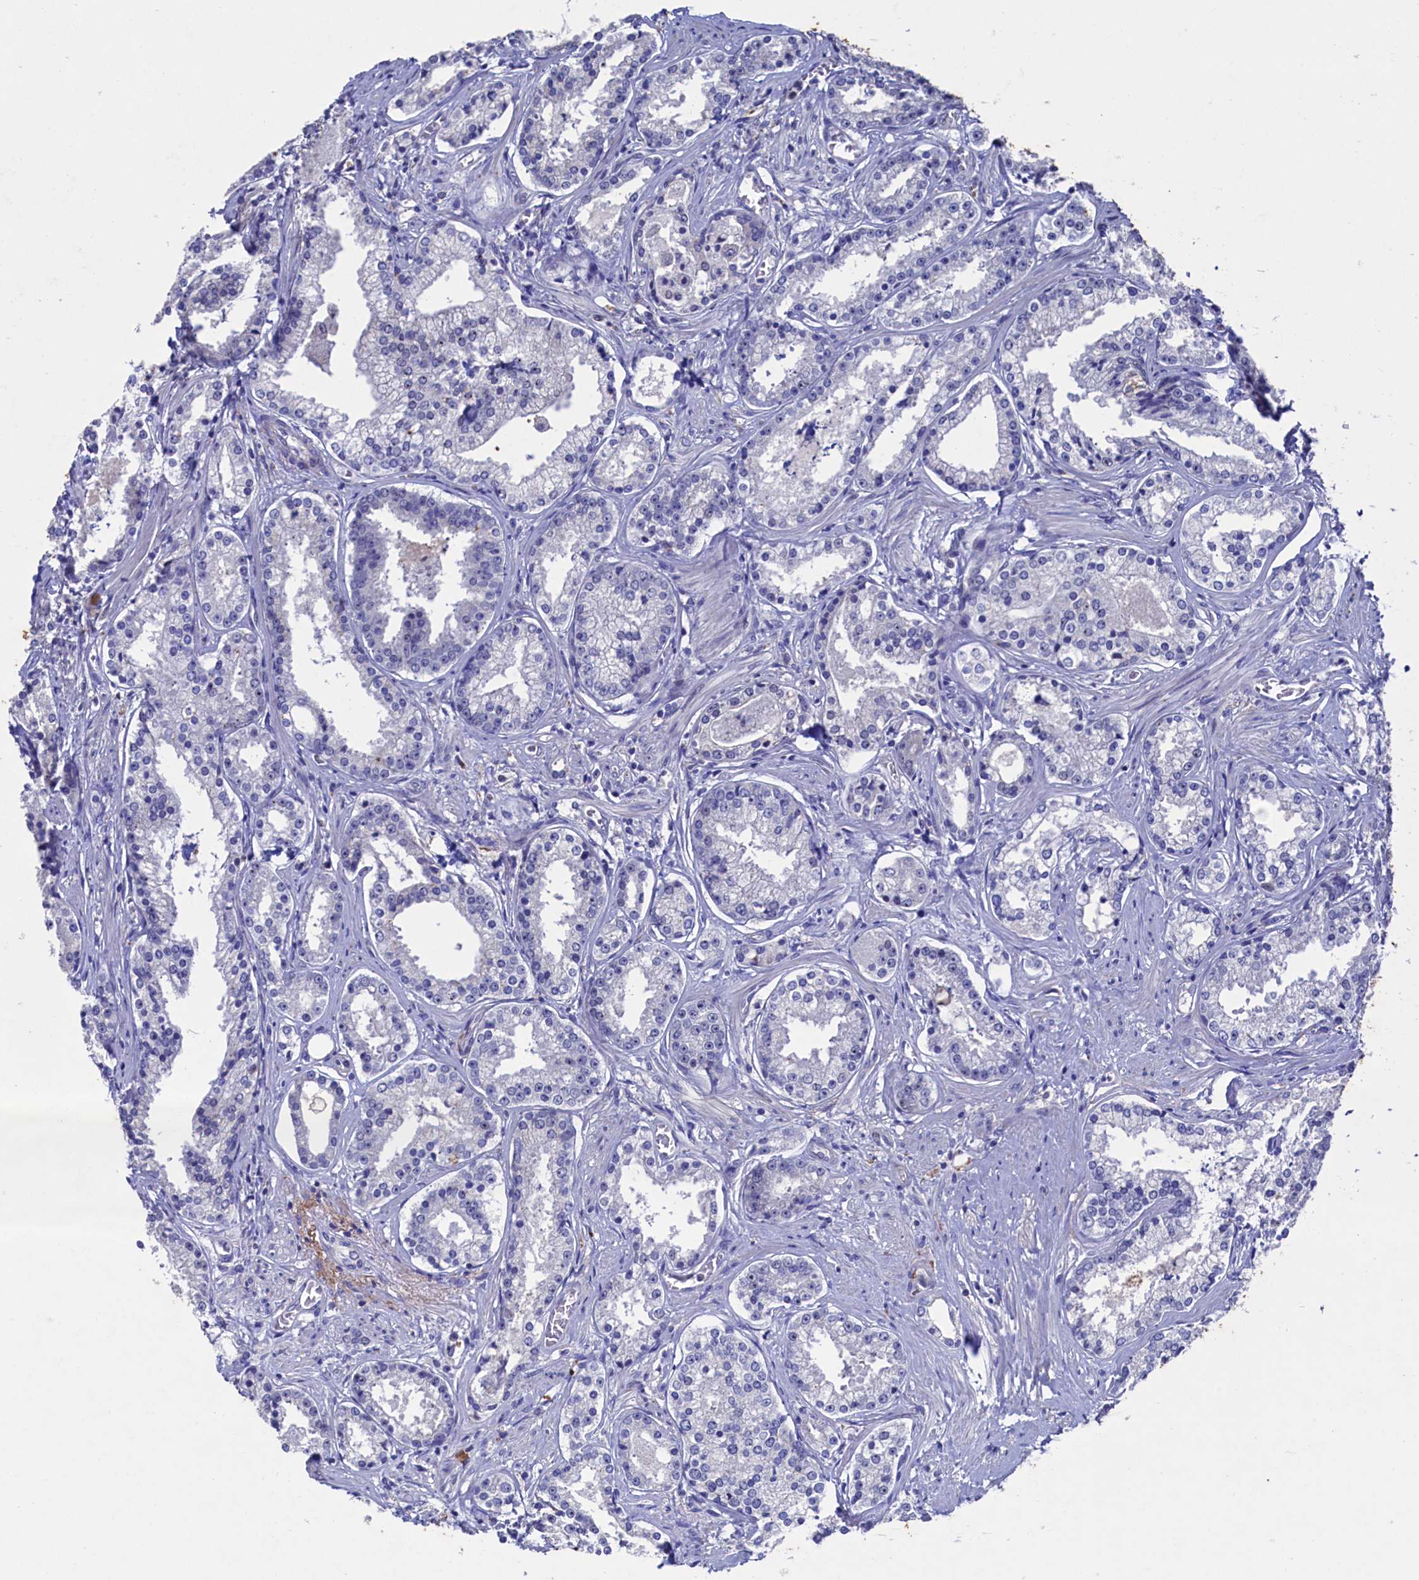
{"staining": {"intensity": "negative", "quantity": "none", "location": "none"}, "tissue": "prostate cancer", "cell_type": "Tumor cells", "image_type": "cancer", "snomed": [{"axis": "morphology", "description": "Adenocarcinoma, High grade"}, {"axis": "topography", "description": "Prostate"}], "caption": "Immunohistochemical staining of prostate high-grade adenocarcinoma shows no significant expression in tumor cells.", "gene": "CBLIF", "patient": {"sex": "male", "age": 58}}